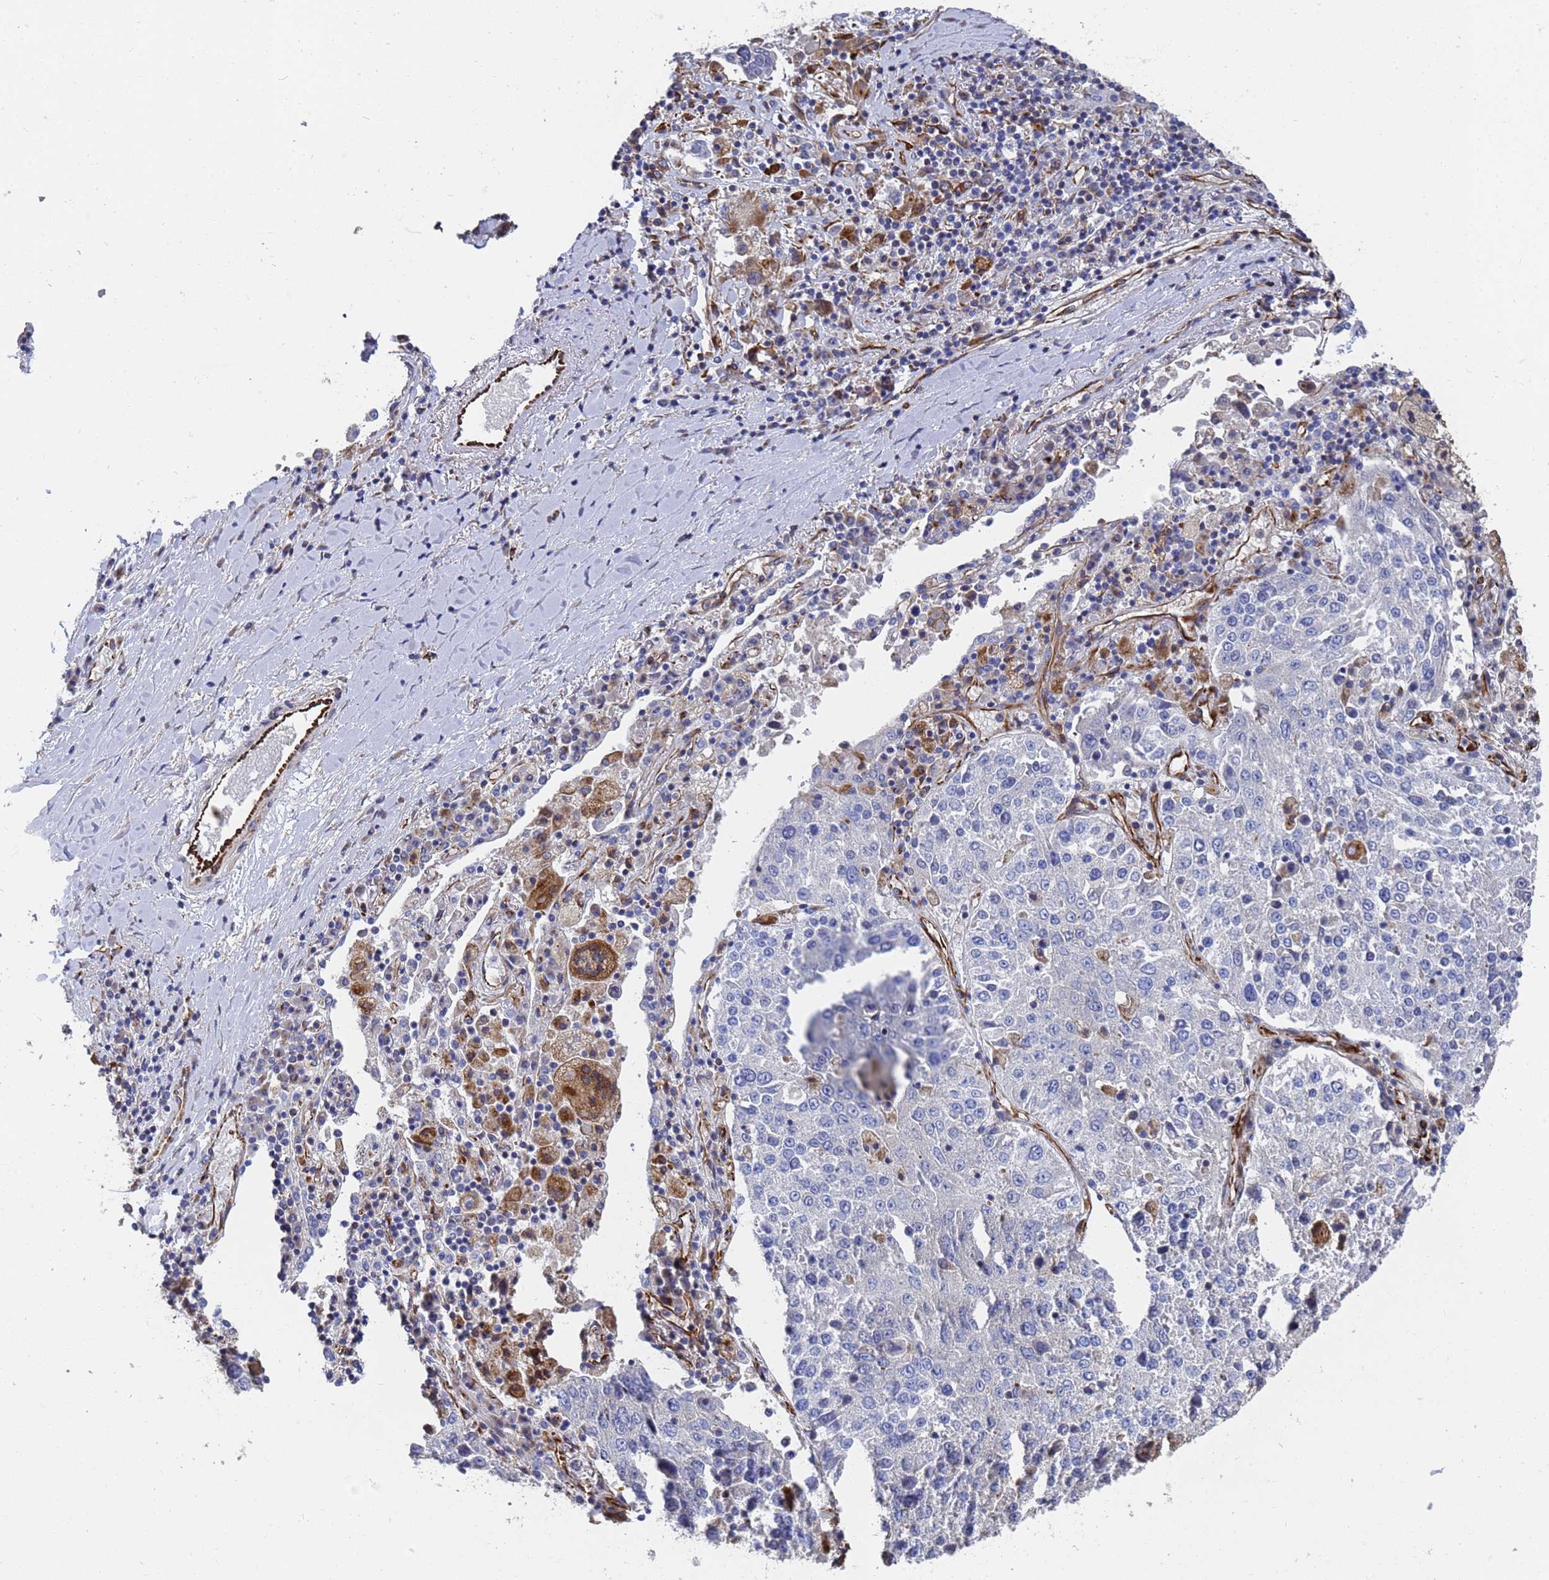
{"staining": {"intensity": "negative", "quantity": "none", "location": "none"}, "tissue": "lung cancer", "cell_type": "Tumor cells", "image_type": "cancer", "snomed": [{"axis": "morphology", "description": "Squamous cell carcinoma, NOS"}, {"axis": "topography", "description": "Lung"}], "caption": "A micrograph of lung cancer stained for a protein exhibits no brown staining in tumor cells.", "gene": "SYT13", "patient": {"sex": "male", "age": 65}}